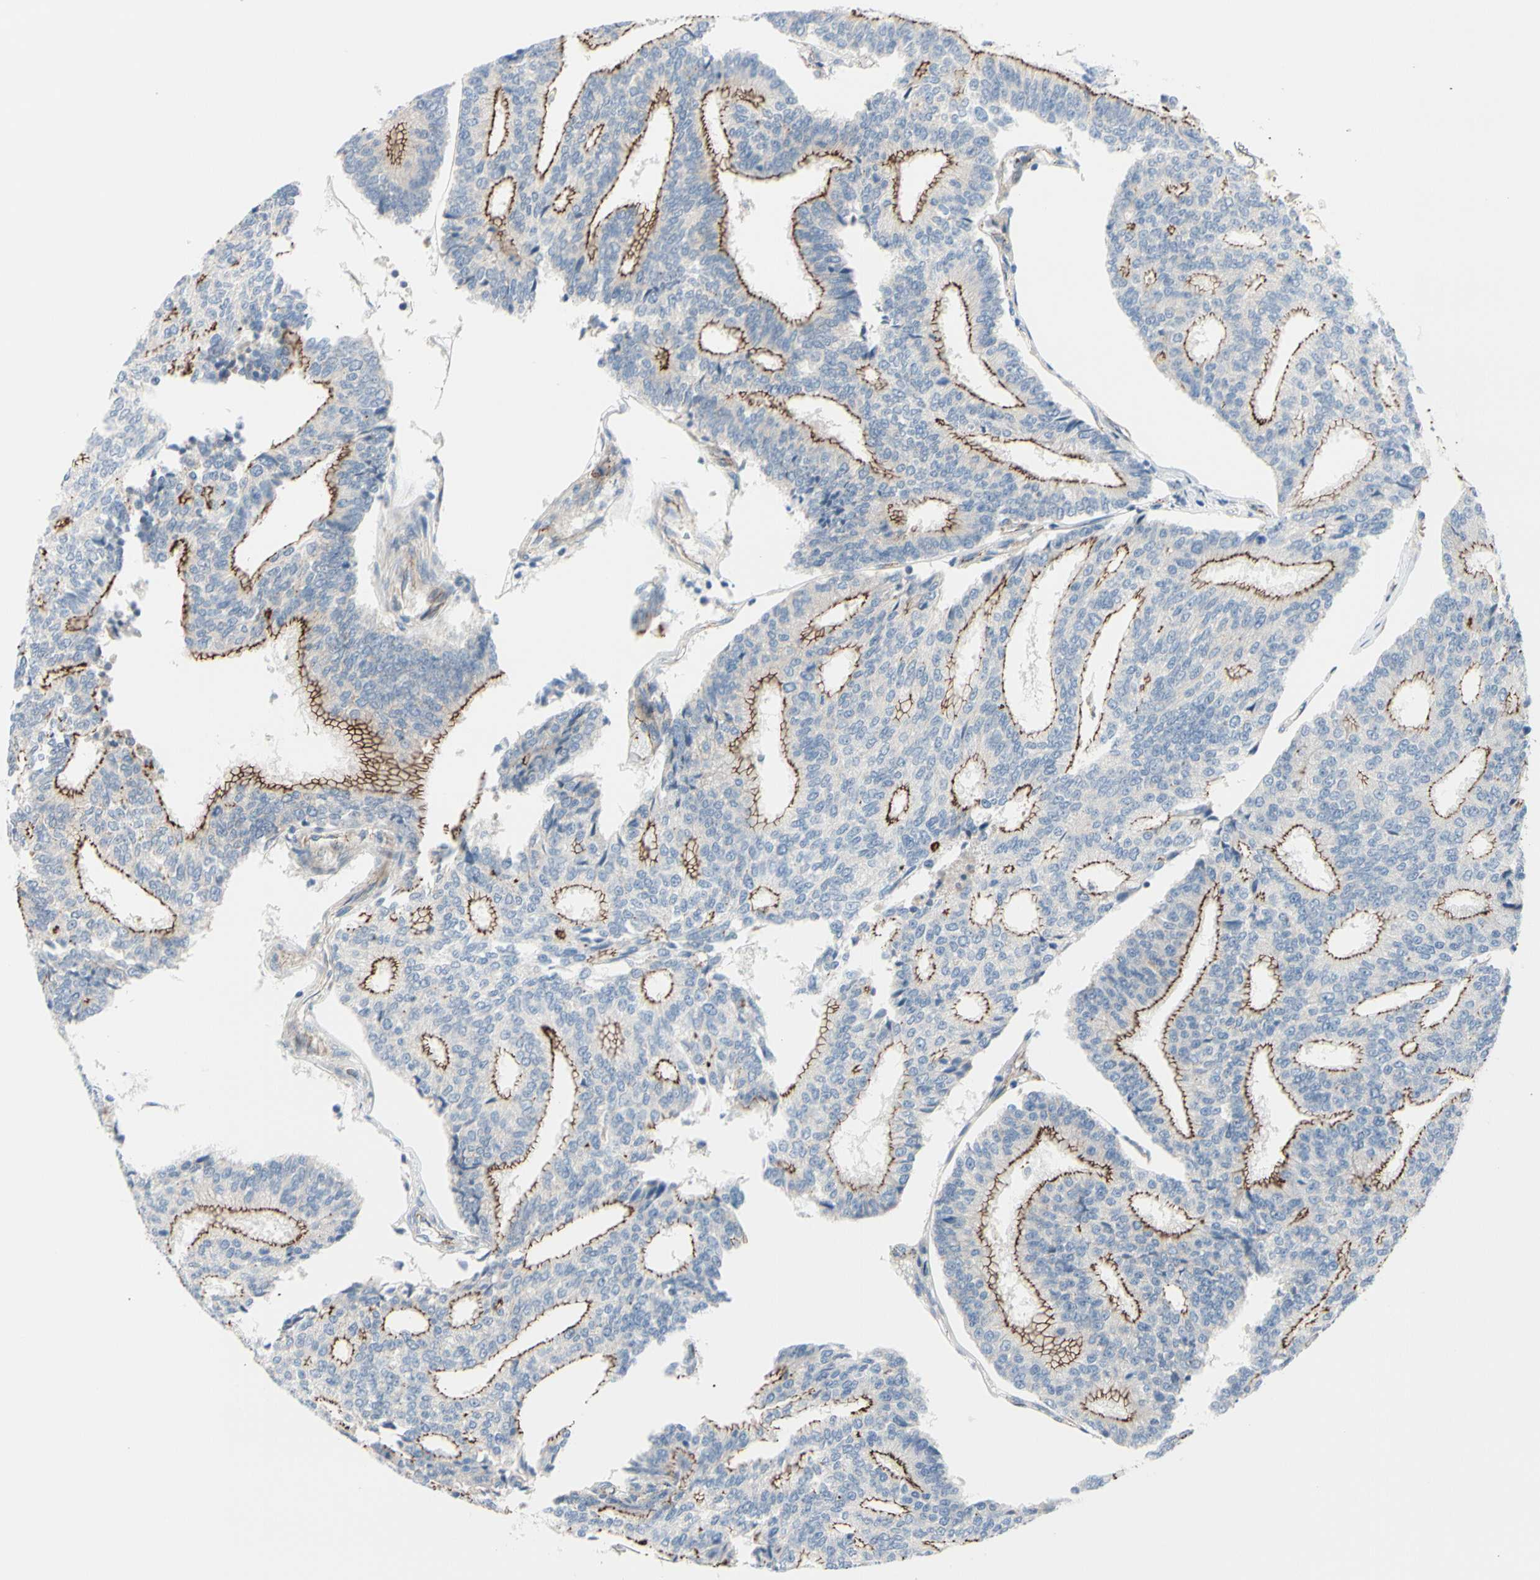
{"staining": {"intensity": "moderate", "quantity": "25%-75%", "location": "cytoplasmic/membranous"}, "tissue": "prostate cancer", "cell_type": "Tumor cells", "image_type": "cancer", "snomed": [{"axis": "morphology", "description": "Adenocarcinoma, High grade"}, {"axis": "topography", "description": "Prostate"}], "caption": "Protein staining reveals moderate cytoplasmic/membranous expression in approximately 25%-75% of tumor cells in prostate cancer.", "gene": "TJP1", "patient": {"sex": "male", "age": 55}}